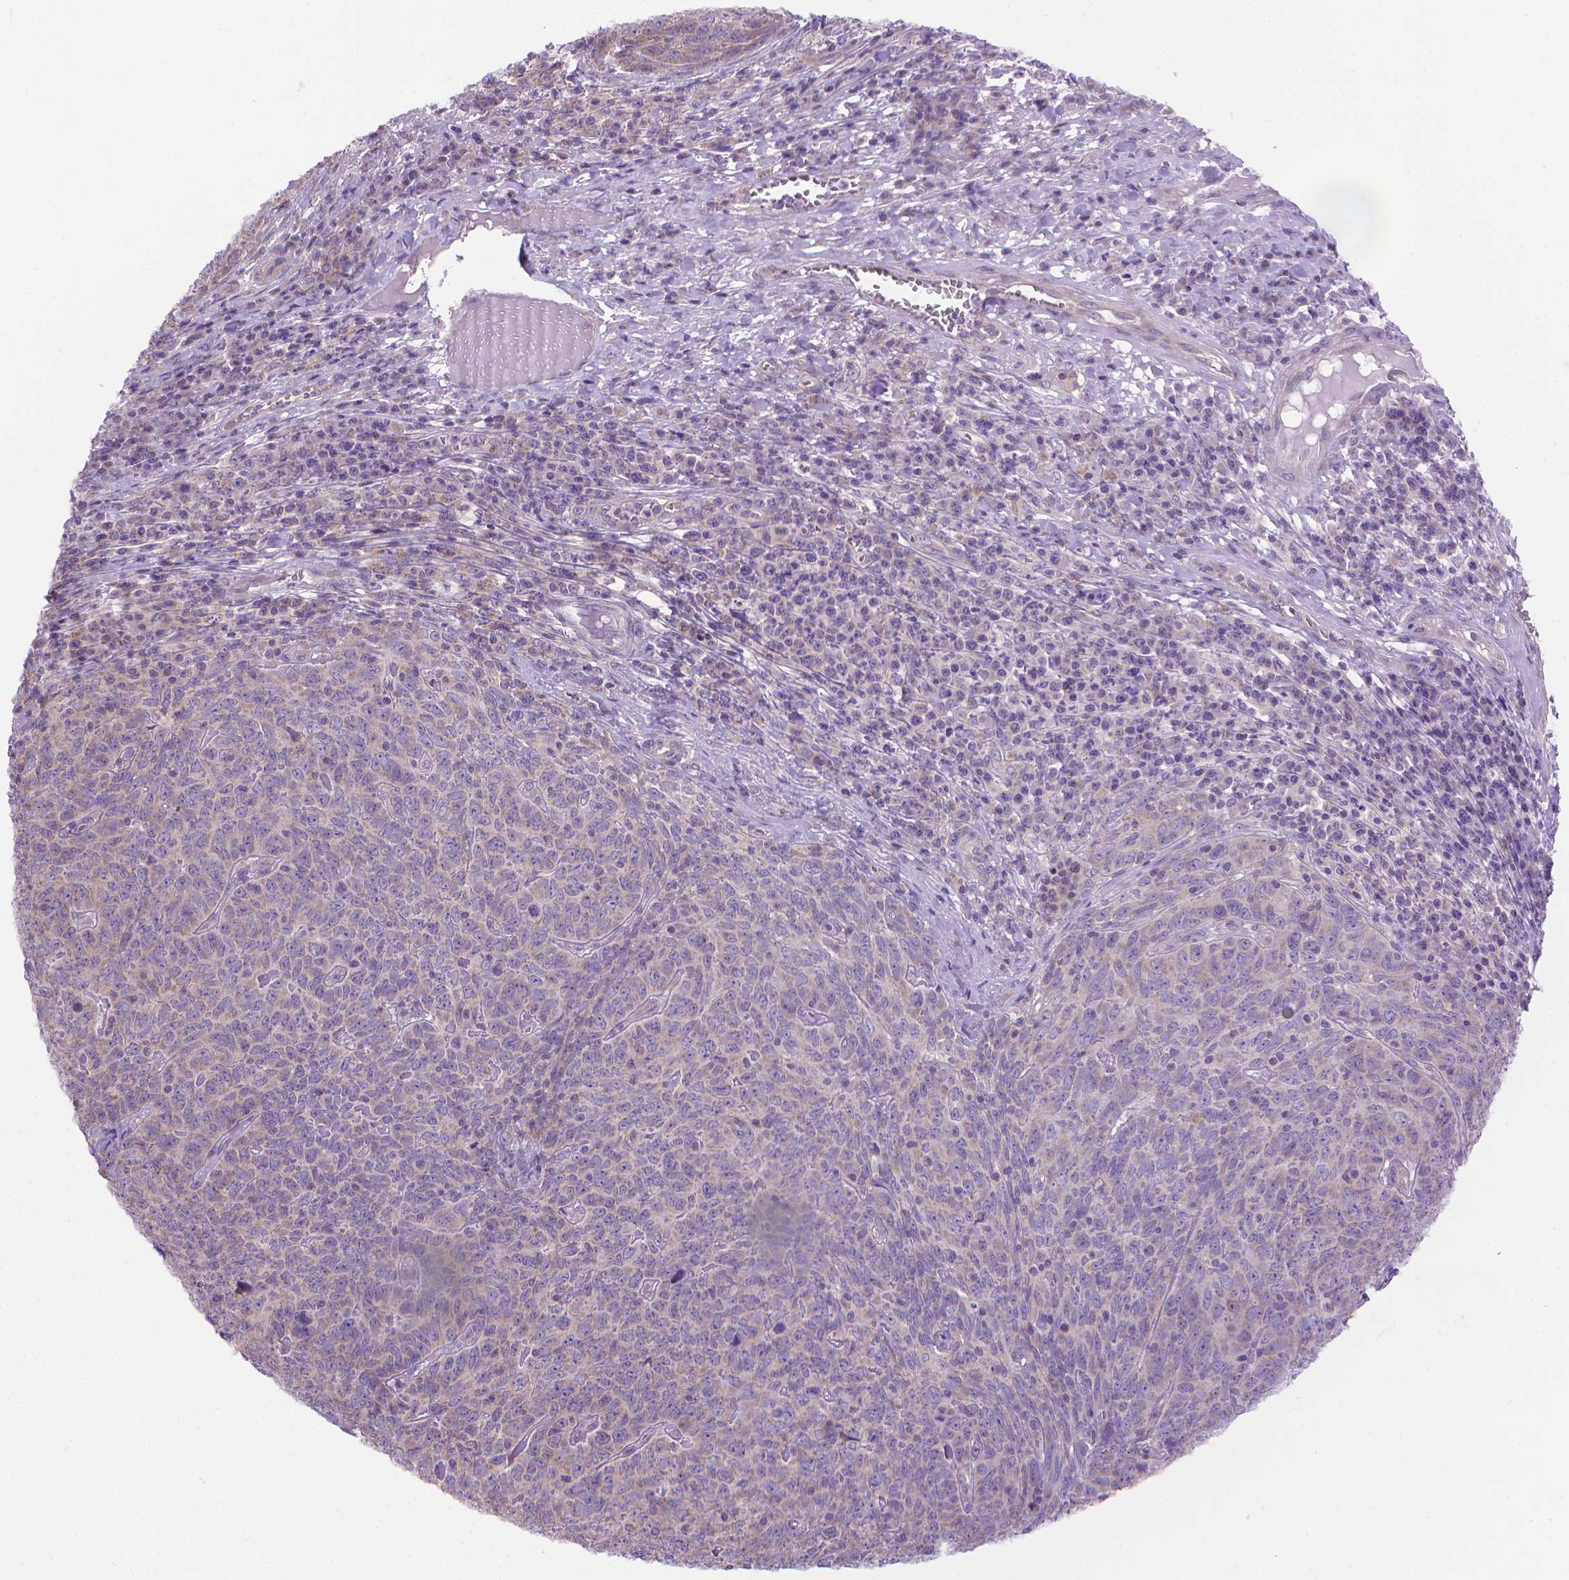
{"staining": {"intensity": "negative", "quantity": "none", "location": "none"}, "tissue": "skin cancer", "cell_type": "Tumor cells", "image_type": "cancer", "snomed": [{"axis": "morphology", "description": "Squamous cell carcinoma, NOS"}, {"axis": "topography", "description": "Skin"}, {"axis": "topography", "description": "Anal"}], "caption": "High power microscopy image of an IHC histopathology image of squamous cell carcinoma (skin), revealing no significant expression in tumor cells. The staining was performed using DAB (3,3'-diaminobenzidine) to visualize the protein expression in brown, while the nuclei were stained in blue with hematoxylin (Magnification: 20x).", "gene": "SYN1", "patient": {"sex": "female", "age": 51}}